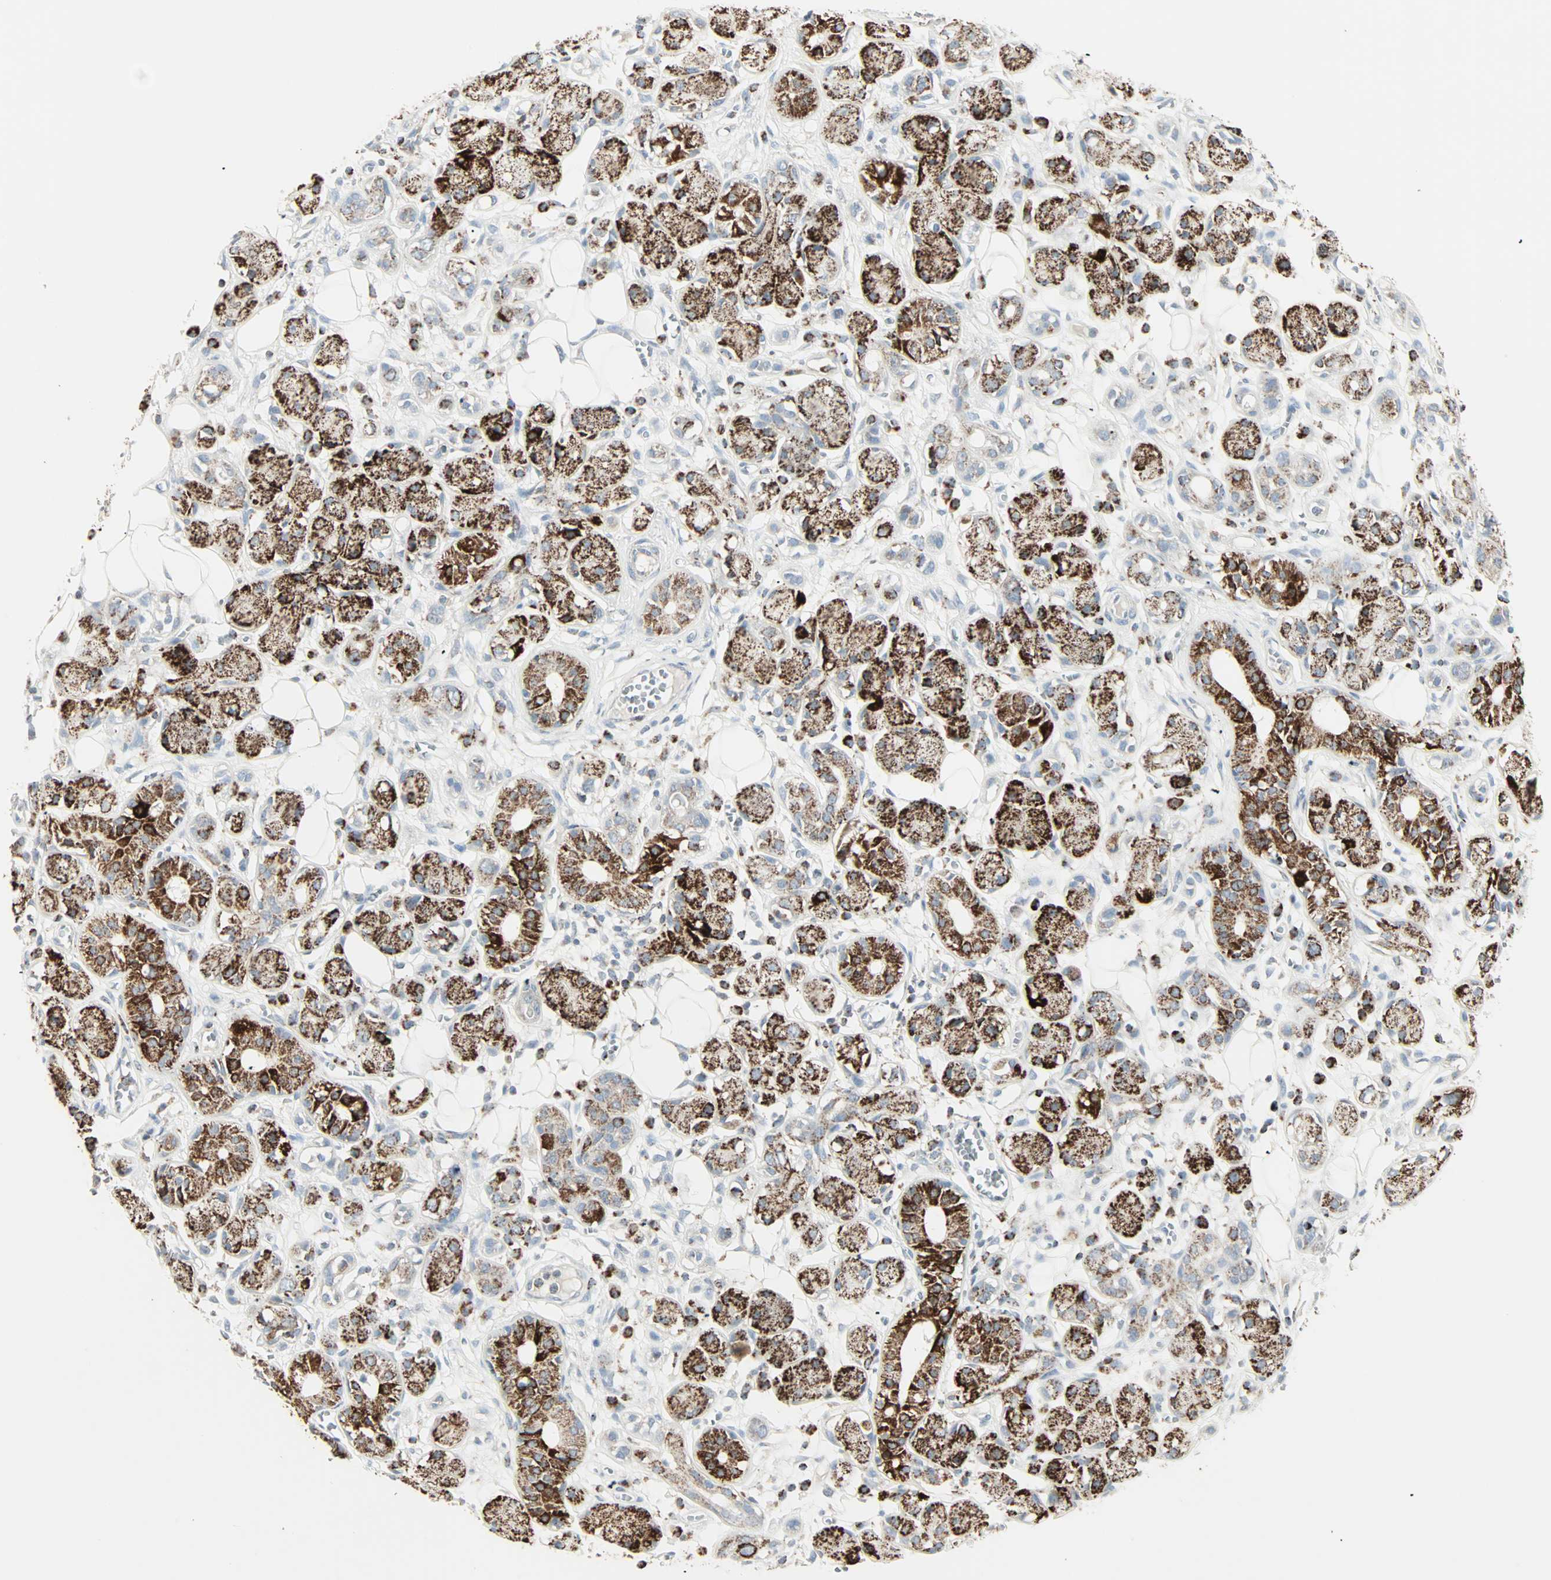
{"staining": {"intensity": "moderate", "quantity": ">75%", "location": "cytoplasmic/membranous"}, "tissue": "adipose tissue", "cell_type": "Adipocytes", "image_type": "normal", "snomed": [{"axis": "morphology", "description": "Normal tissue, NOS"}, {"axis": "morphology", "description": "Inflammation, NOS"}, {"axis": "topography", "description": "Vascular tissue"}, {"axis": "topography", "description": "Salivary gland"}], "caption": "Immunohistochemistry staining of normal adipose tissue, which reveals medium levels of moderate cytoplasmic/membranous expression in approximately >75% of adipocytes indicating moderate cytoplasmic/membranous protein expression. The staining was performed using DAB (brown) for protein detection and nuclei were counterstained in hematoxylin (blue).", "gene": "IDH2", "patient": {"sex": "female", "age": 75}}